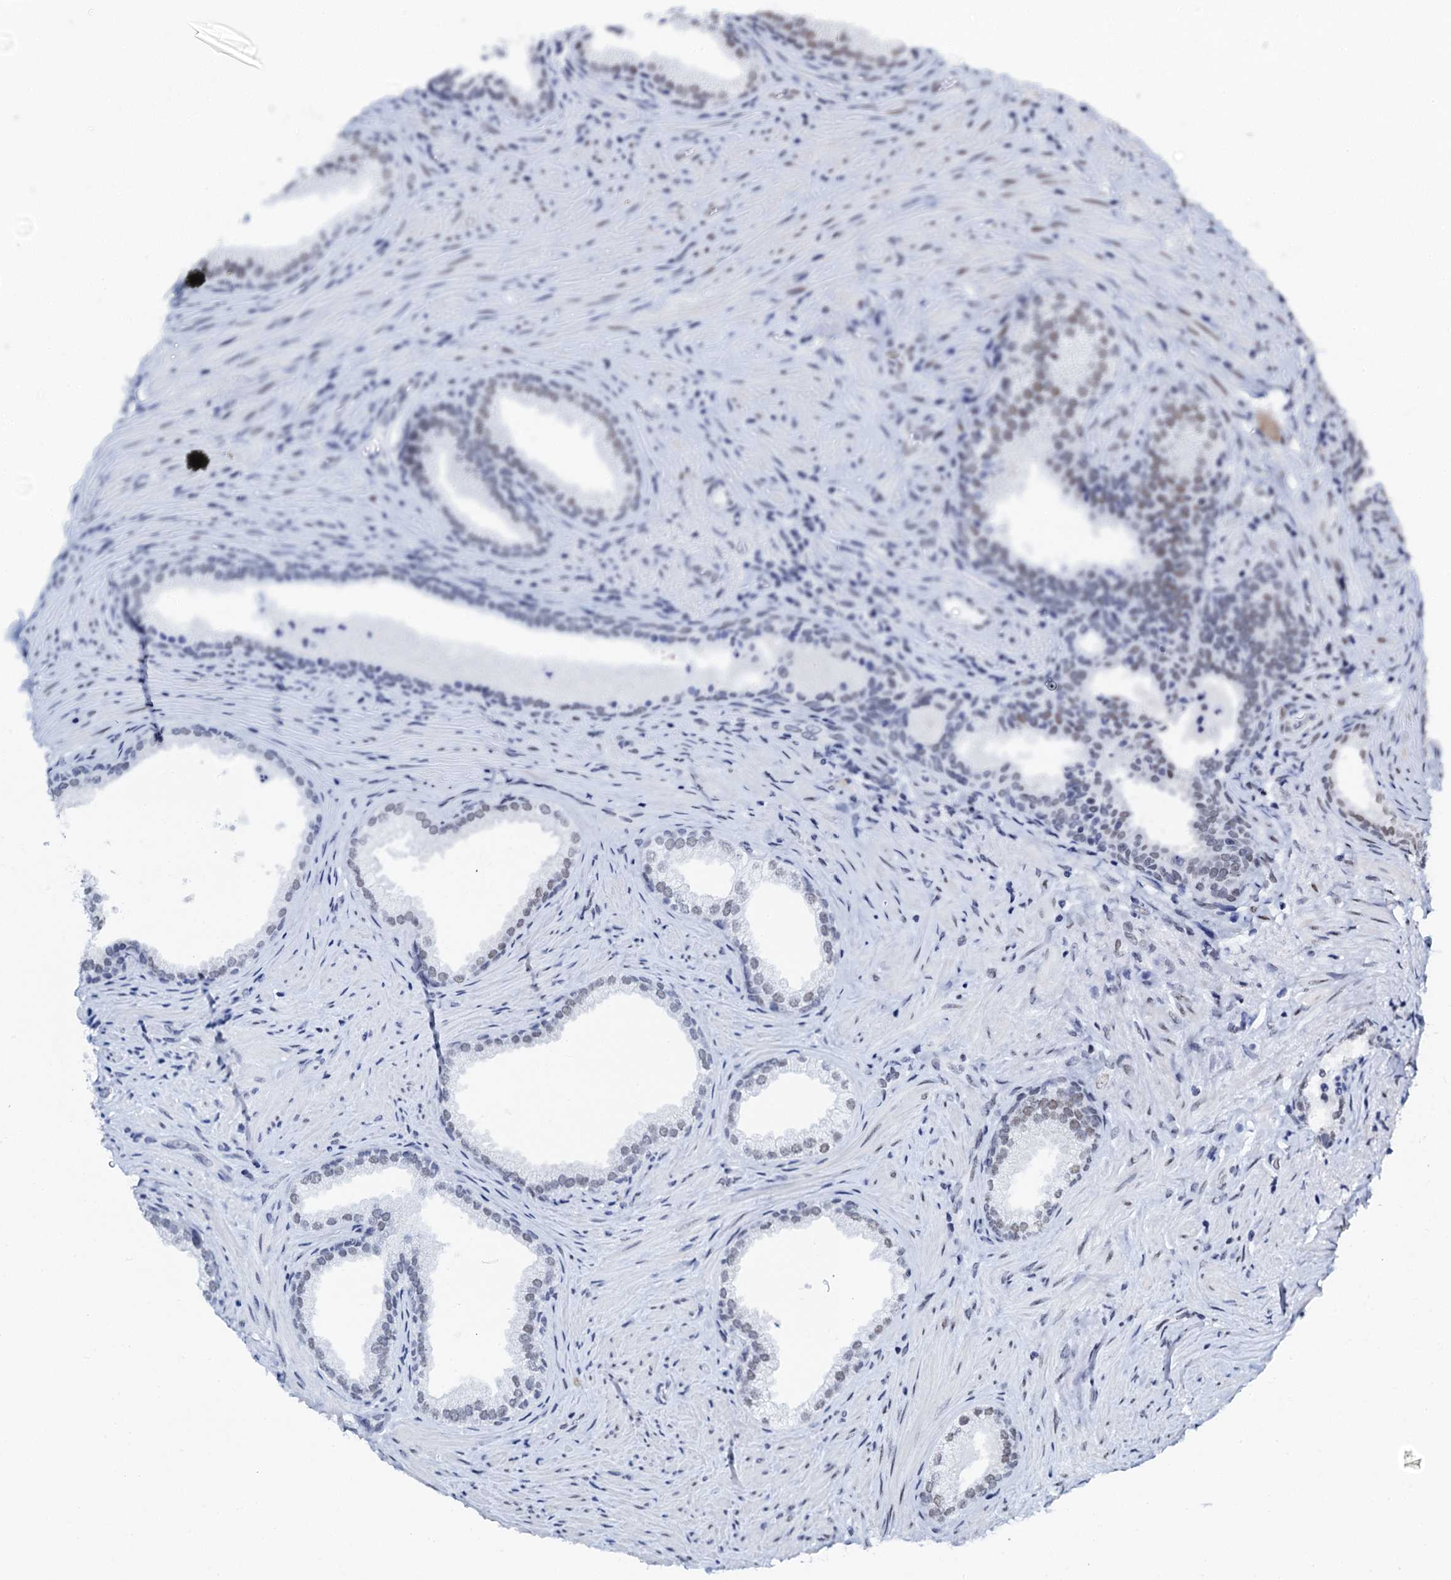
{"staining": {"intensity": "moderate", "quantity": "25%-75%", "location": "nuclear"}, "tissue": "prostate", "cell_type": "Glandular cells", "image_type": "normal", "snomed": [{"axis": "morphology", "description": "Normal tissue, NOS"}, {"axis": "topography", "description": "Prostate"}], "caption": "The photomicrograph demonstrates immunohistochemical staining of benign prostate. There is moderate nuclear staining is seen in approximately 25%-75% of glandular cells.", "gene": "SLTM", "patient": {"sex": "male", "age": 76}}